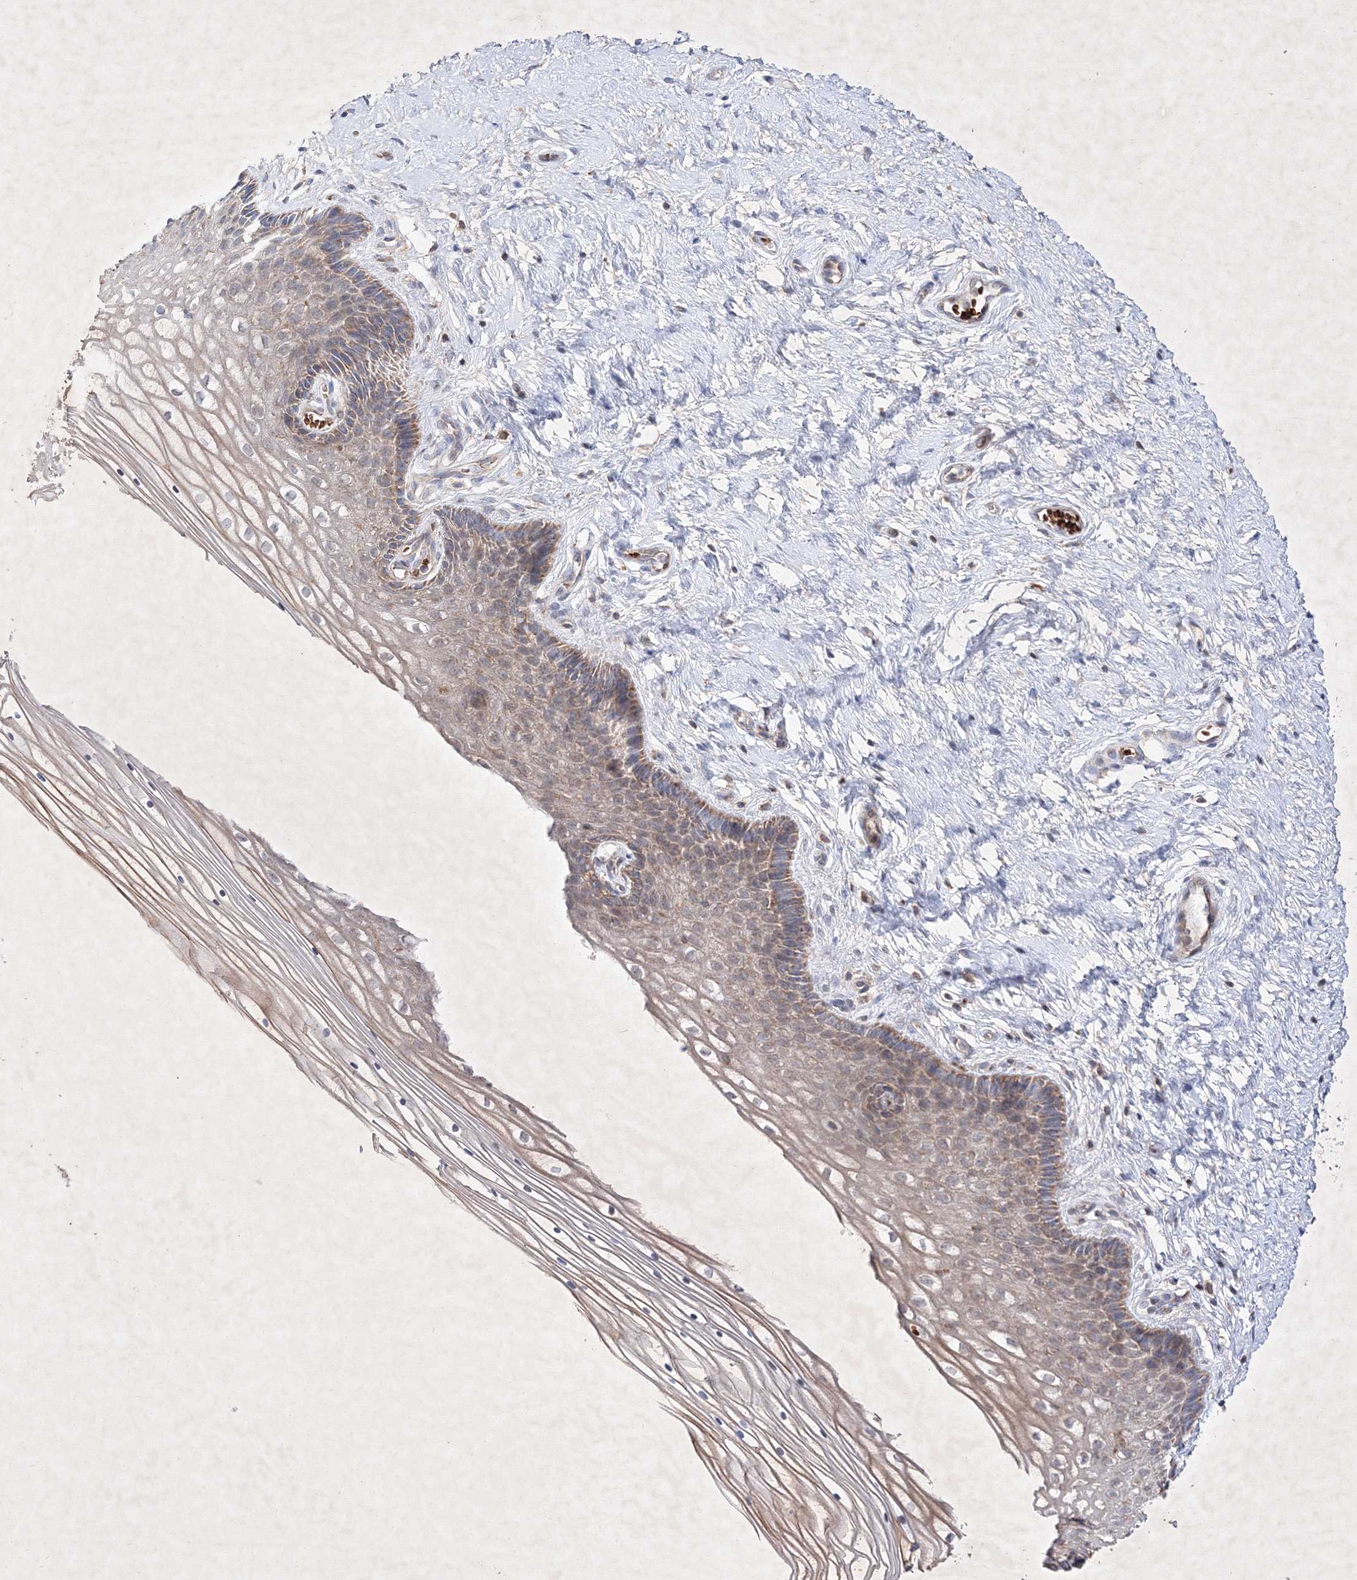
{"staining": {"intensity": "weak", "quantity": "25%-75%", "location": "cytoplasmic/membranous"}, "tissue": "cervix", "cell_type": "Glandular cells", "image_type": "normal", "snomed": [{"axis": "morphology", "description": "Normal tissue, NOS"}, {"axis": "topography", "description": "Cervix"}], "caption": "Protein expression analysis of benign human cervix reveals weak cytoplasmic/membranous positivity in approximately 25%-75% of glandular cells. Using DAB (brown) and hematoxylin (blue) stains, captured at high magnification using brightfield microscopy.", "gene": "OPA1", "patient": {"sex": "female", "age": 33}}